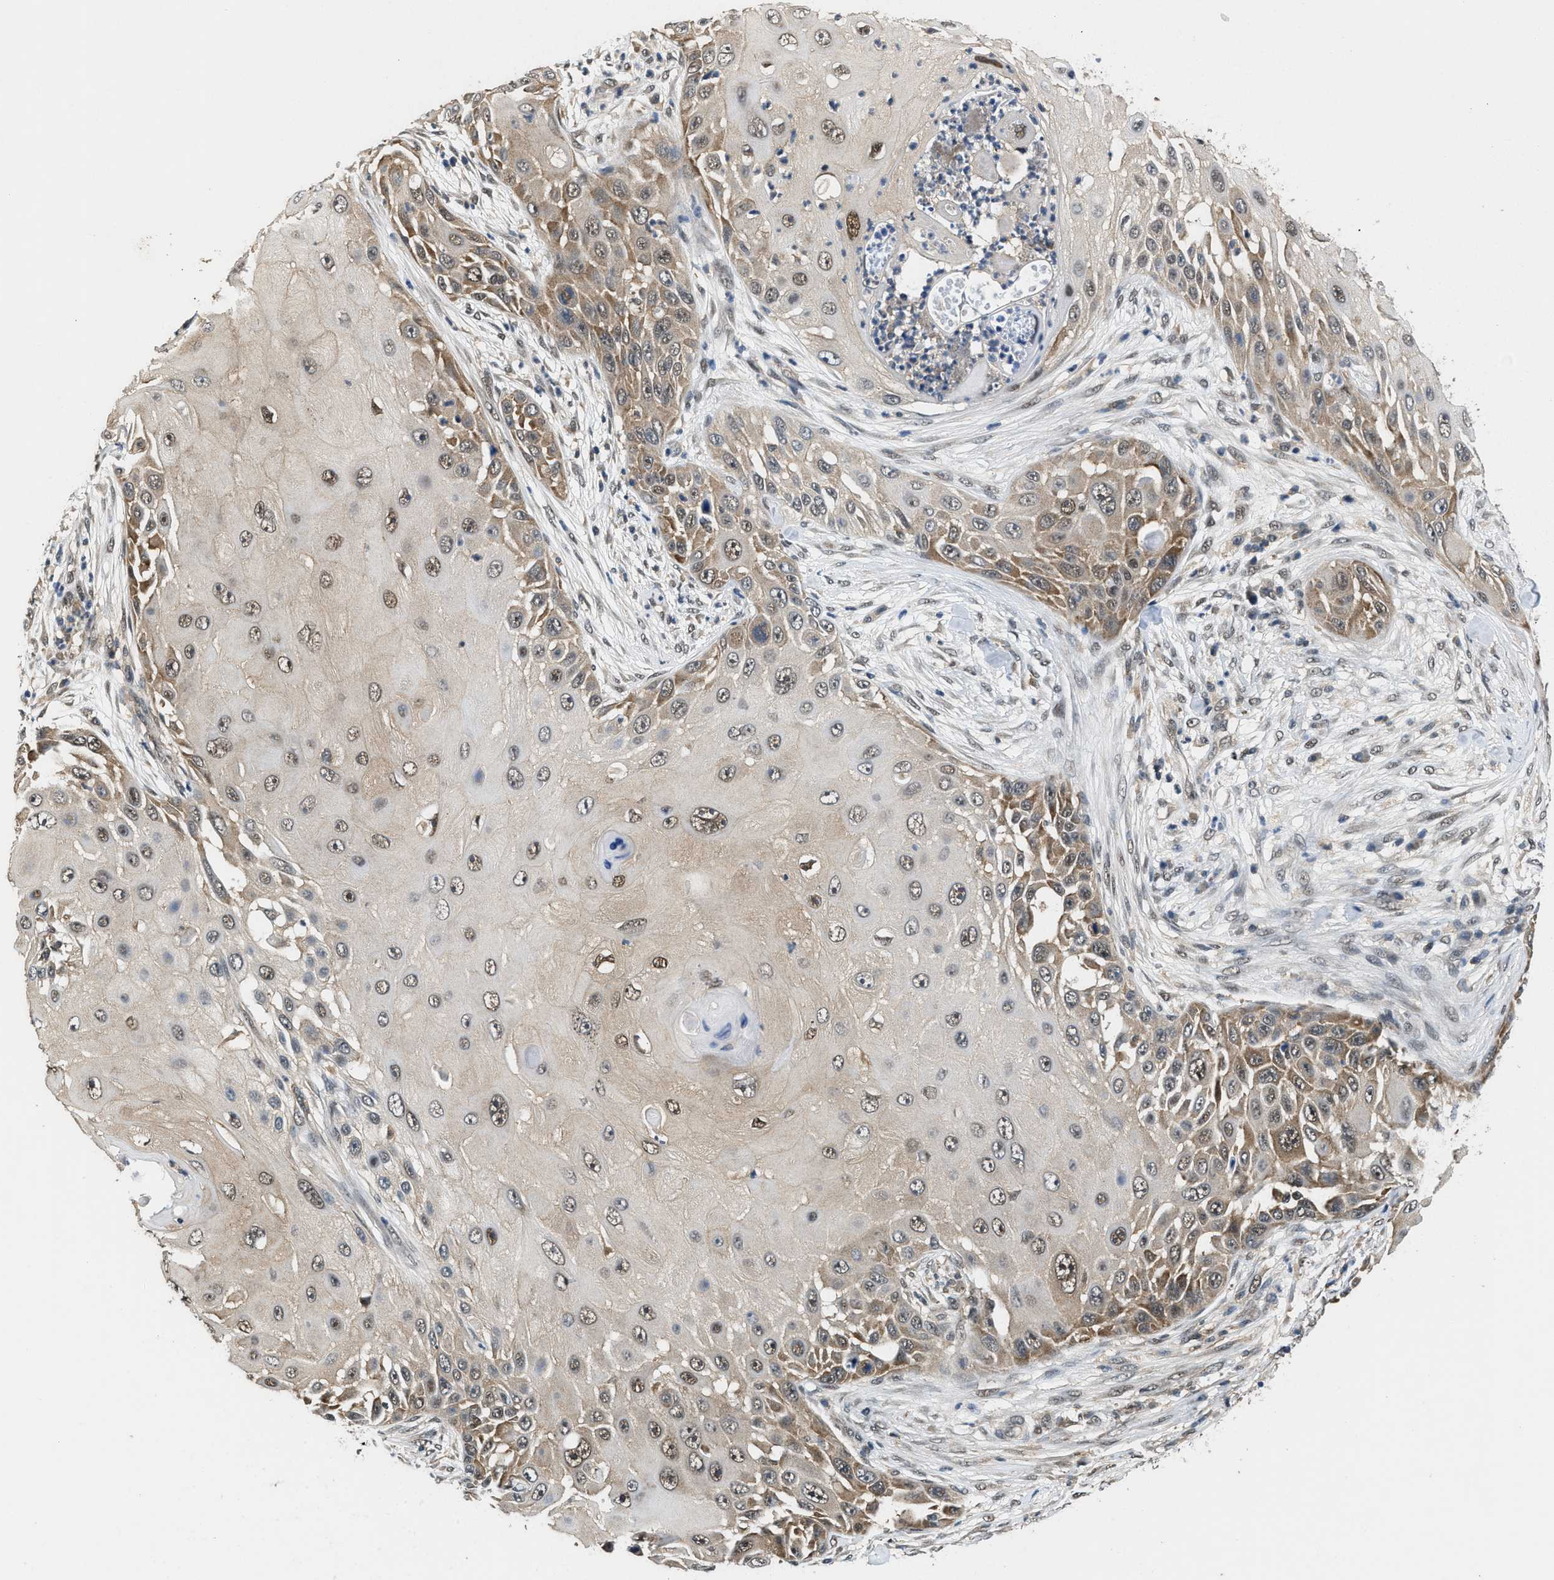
{"staining": {"intensity": "moderate", "quantity": ">75%", "location": "cytoplasmic/membranous,nuclear"}, "tissue": "skin cancer", "cell_type": "Tumor cells", "image_type": "cancer", "snomed": [{"axis": "morphology", "description": "Squamous cell carcinoma, NOS"}, {"axis": "topography", "description": "Skin"}], "caption": "Protein expression by immunohistochemistry shows moderate cytoplasmic/membranous and nuclear expression in about >75% of tumor cells in skin cancer (squamous cell carcinoma).", "gene": "ATF7IP", "patient": {"sex": "female", "age": 44}}